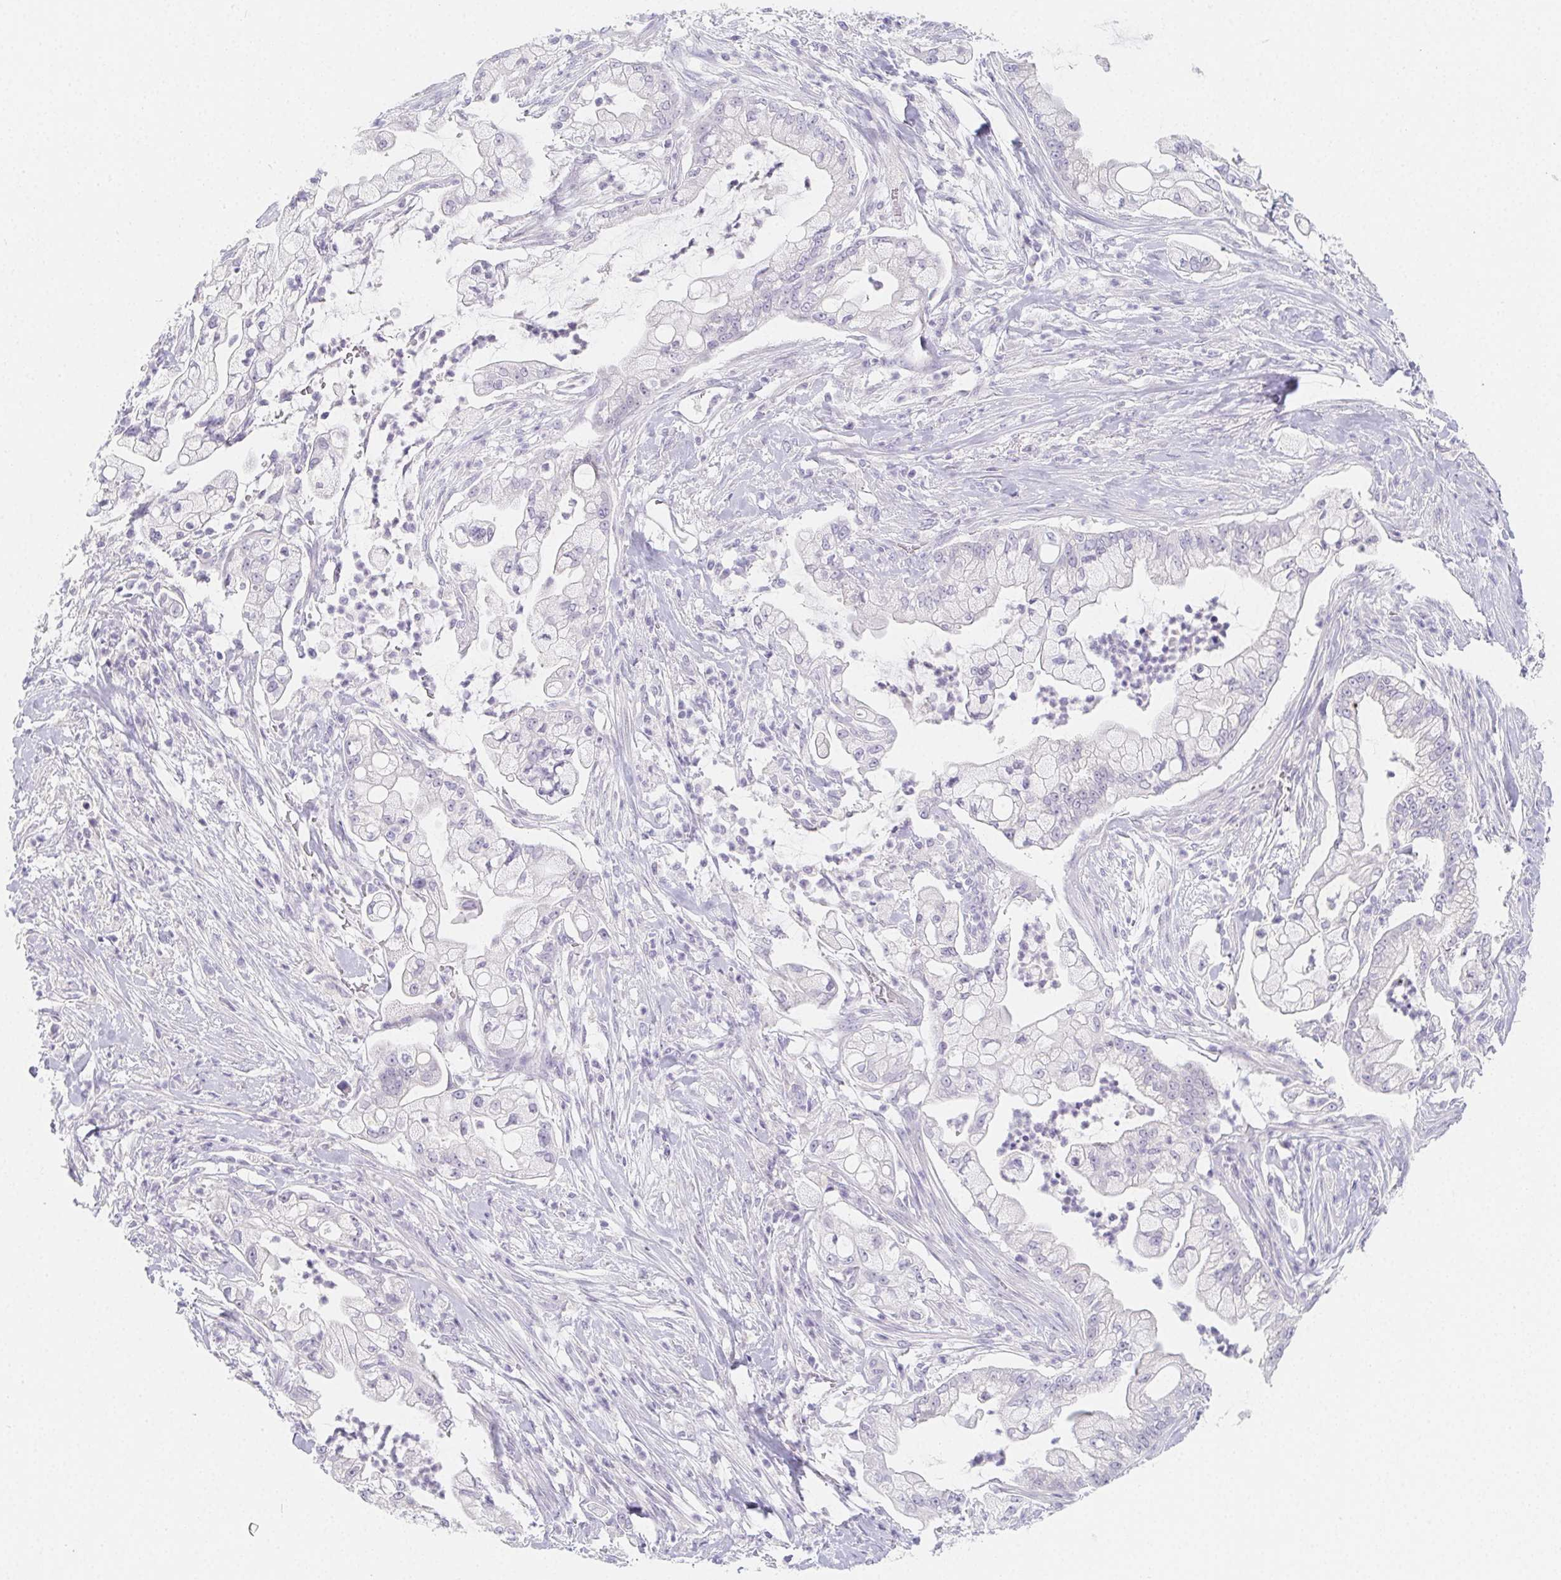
{"staining": {"intensity": "negative", "quantity": "none", "location": "none"}, "tissue": "pancreatic cancer", "cell_type": "Tumor cells", "image_type": "cancer", "snomed": [{"axis": "morphology", "description": "Adenocarcinoma, NOS"}, {"axis": "topography", "description": "Pancreas"}], "caption": "IHC of pancreatic adenocarcinoma displays no positivity in tumor cells.", "gene": "GLIPR1L1", "patient": {"sex": "female", "age": 69}}